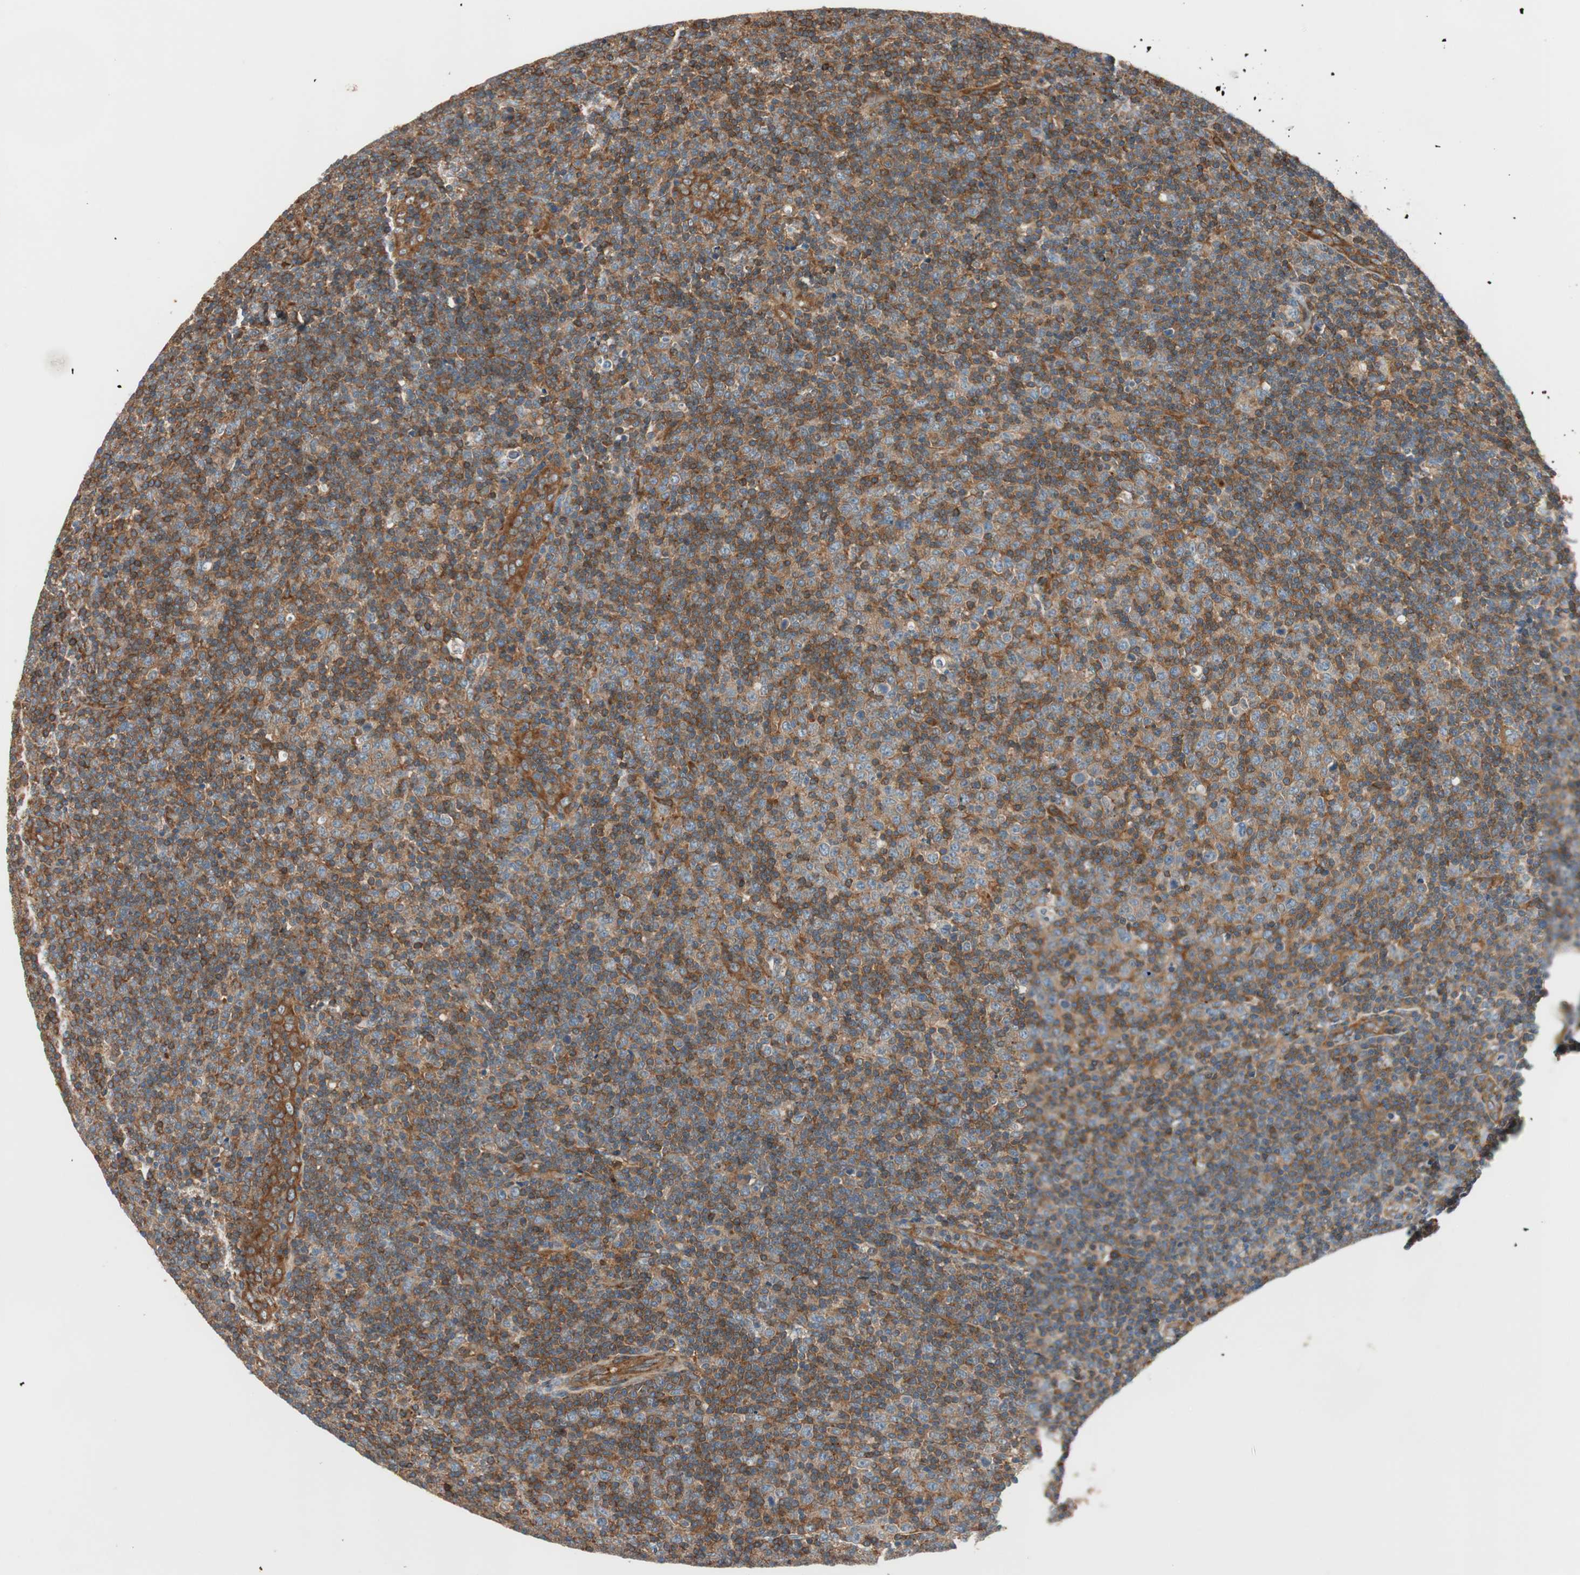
{"staining": {"intensity": "strong", "quantity": ">75%", "location": "cytoplasmic/membranous"}, "tissue": "lymphoma", "cell_type": "Tumor cells", "image_type": "cancer", "snomed": [{"axis": "morphology", "description": "Malignant lymphoma, non-Hodgkin's type, Low grade"}, {"axis": "topography", "description": "Lymph node"}], "caption": "About >75% of tumor cells in lymphoma show strong cytoplasmic/membranous protein staining as visualized by brown immunohistochemical staining.", "gene": "WASL", "patient": {"sex": "male", "age": 70}}